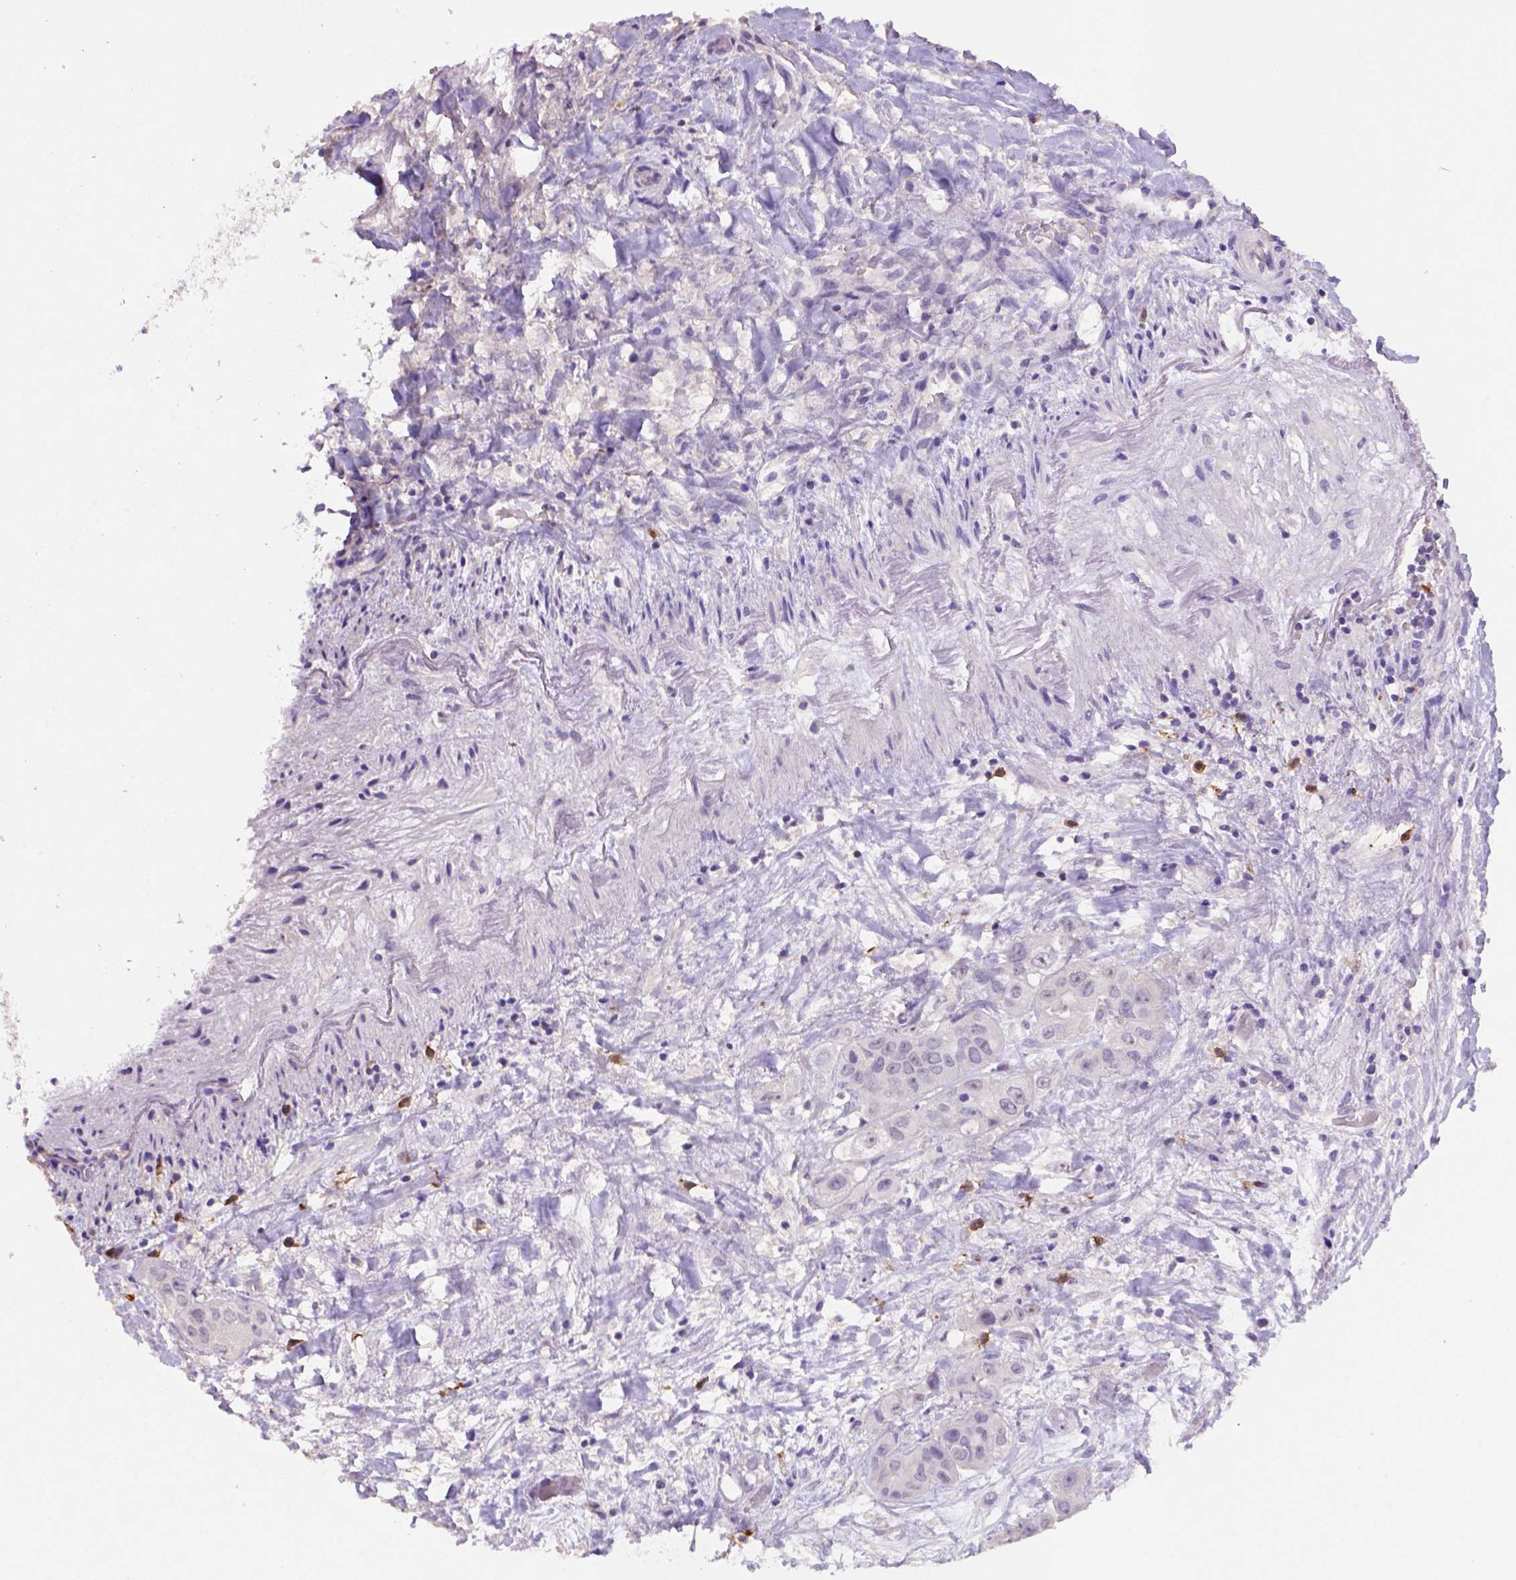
{"staining": {"intensity": "weak", "quantity": ">75%", "location": "cytoplasmic/membranous,nuclear"}, "tissue": "liver cancer", "cell_type": "Tumor cells", "image_type": "cancer", "snomed": [{"axis": "morphology", "description": "Cholangiocarcinoma"}, {"axis": "topography", "description": "Liver"}], "caption": "Cholangiocarcinoma (liver) stained with DAB (3,3'-diaminobenzidine) immunohistochemistry (IHC) reveals low levels of weak cytoplasmic/membranous and nuclear staining in approximately >75% of tumor cells.", "gene": "SCML4", "patient": {"sex": "female", "age": 52}}